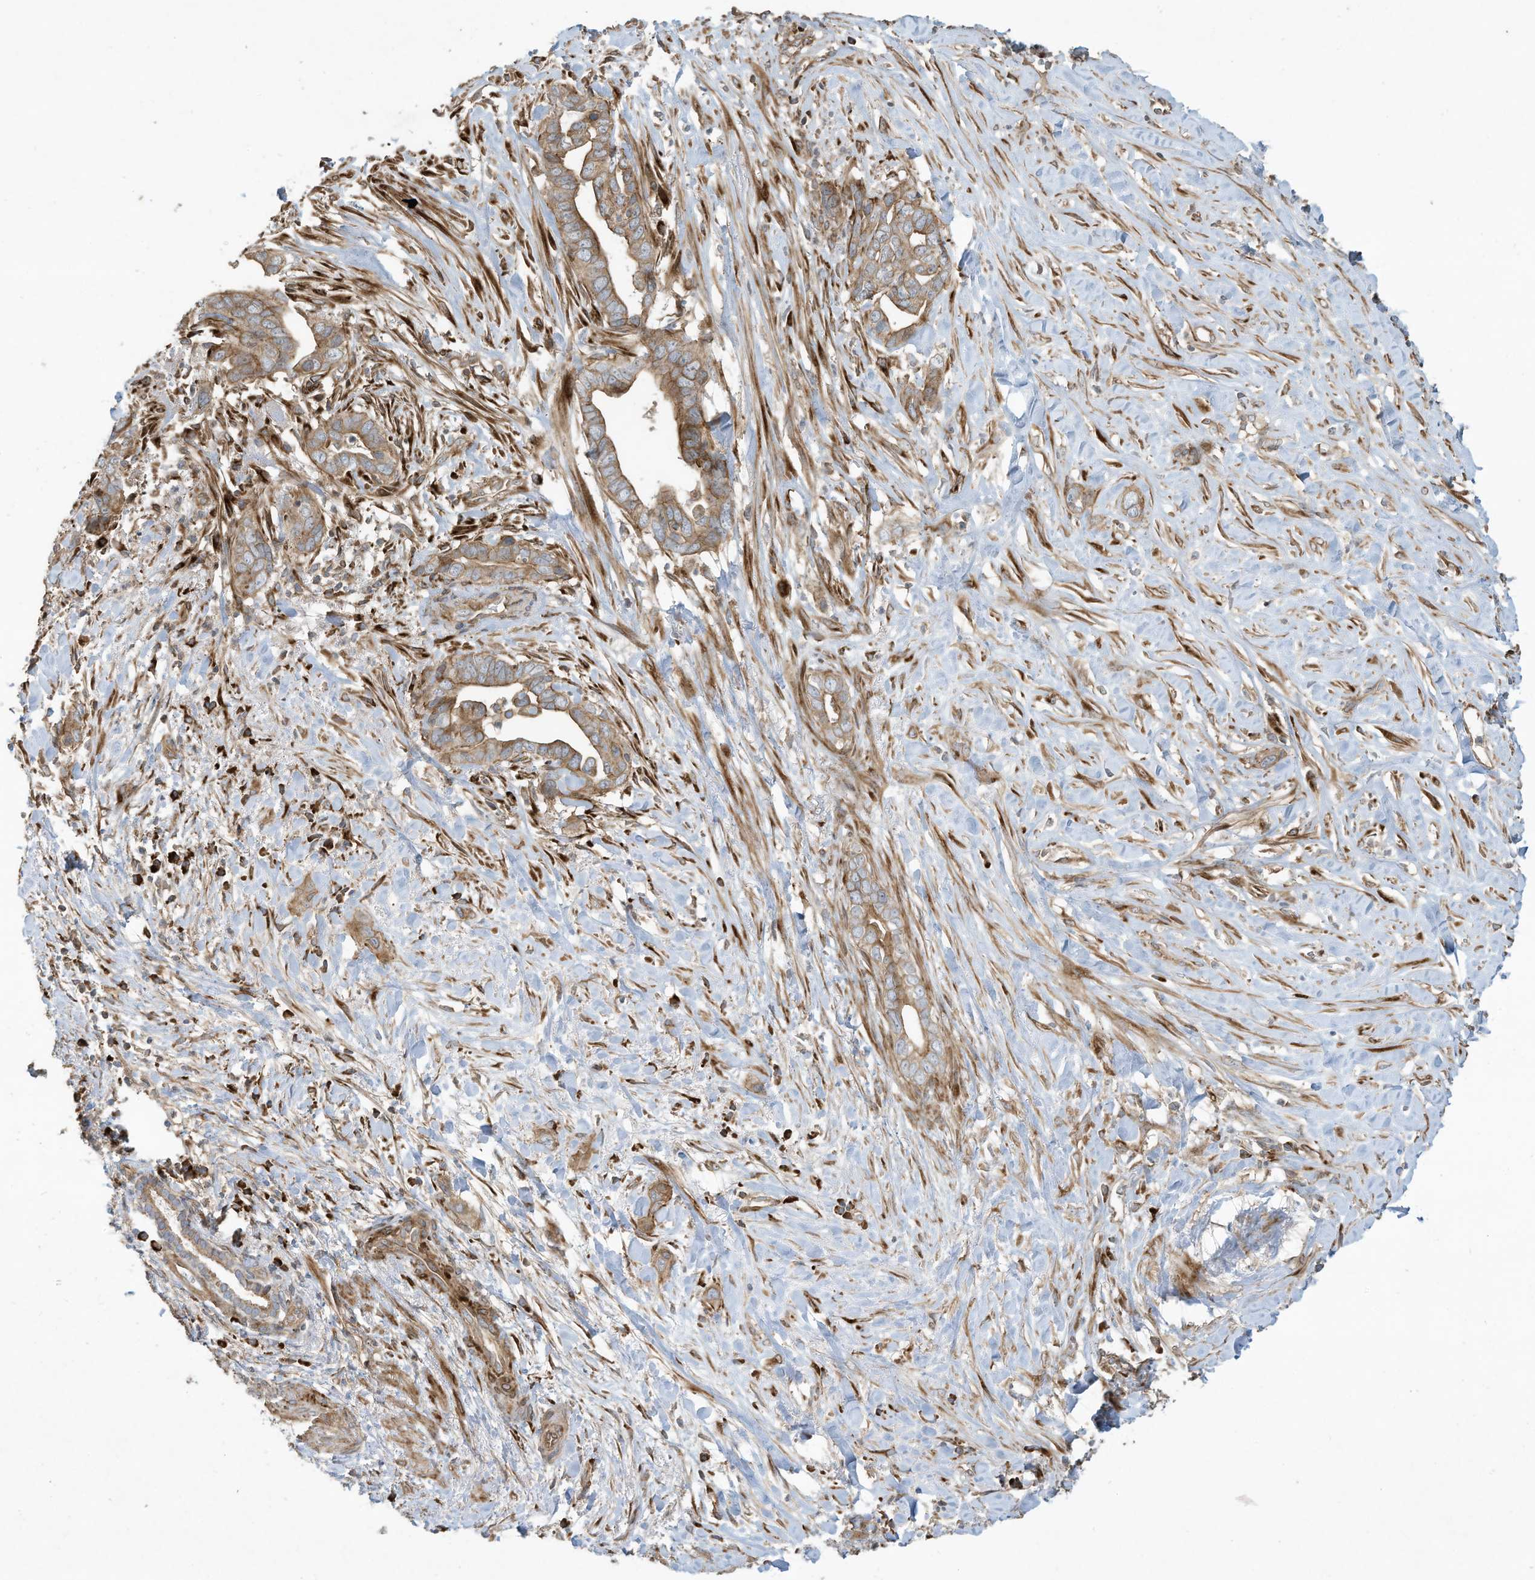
{"staining": {"intensity": "moderate", "quantity": ">75%", "location": "cytoplasmic/membranous"}, "tissue": "liver cancer", "cell_type": "Tumor cells", "image_type": "cancer", "snomed": [{"axis": "morphology", "description": "Cholangiocarcinoma"}, {"axis": "topography", "description": "Liver"}], "caption": "Liver cholangiocarcinoma tissue reveals moderate cytoplasmic/membranous staining in about >75% of tumor cells", "gene": "DDIT4", "patient": {"sex": "female", "age": 79}}